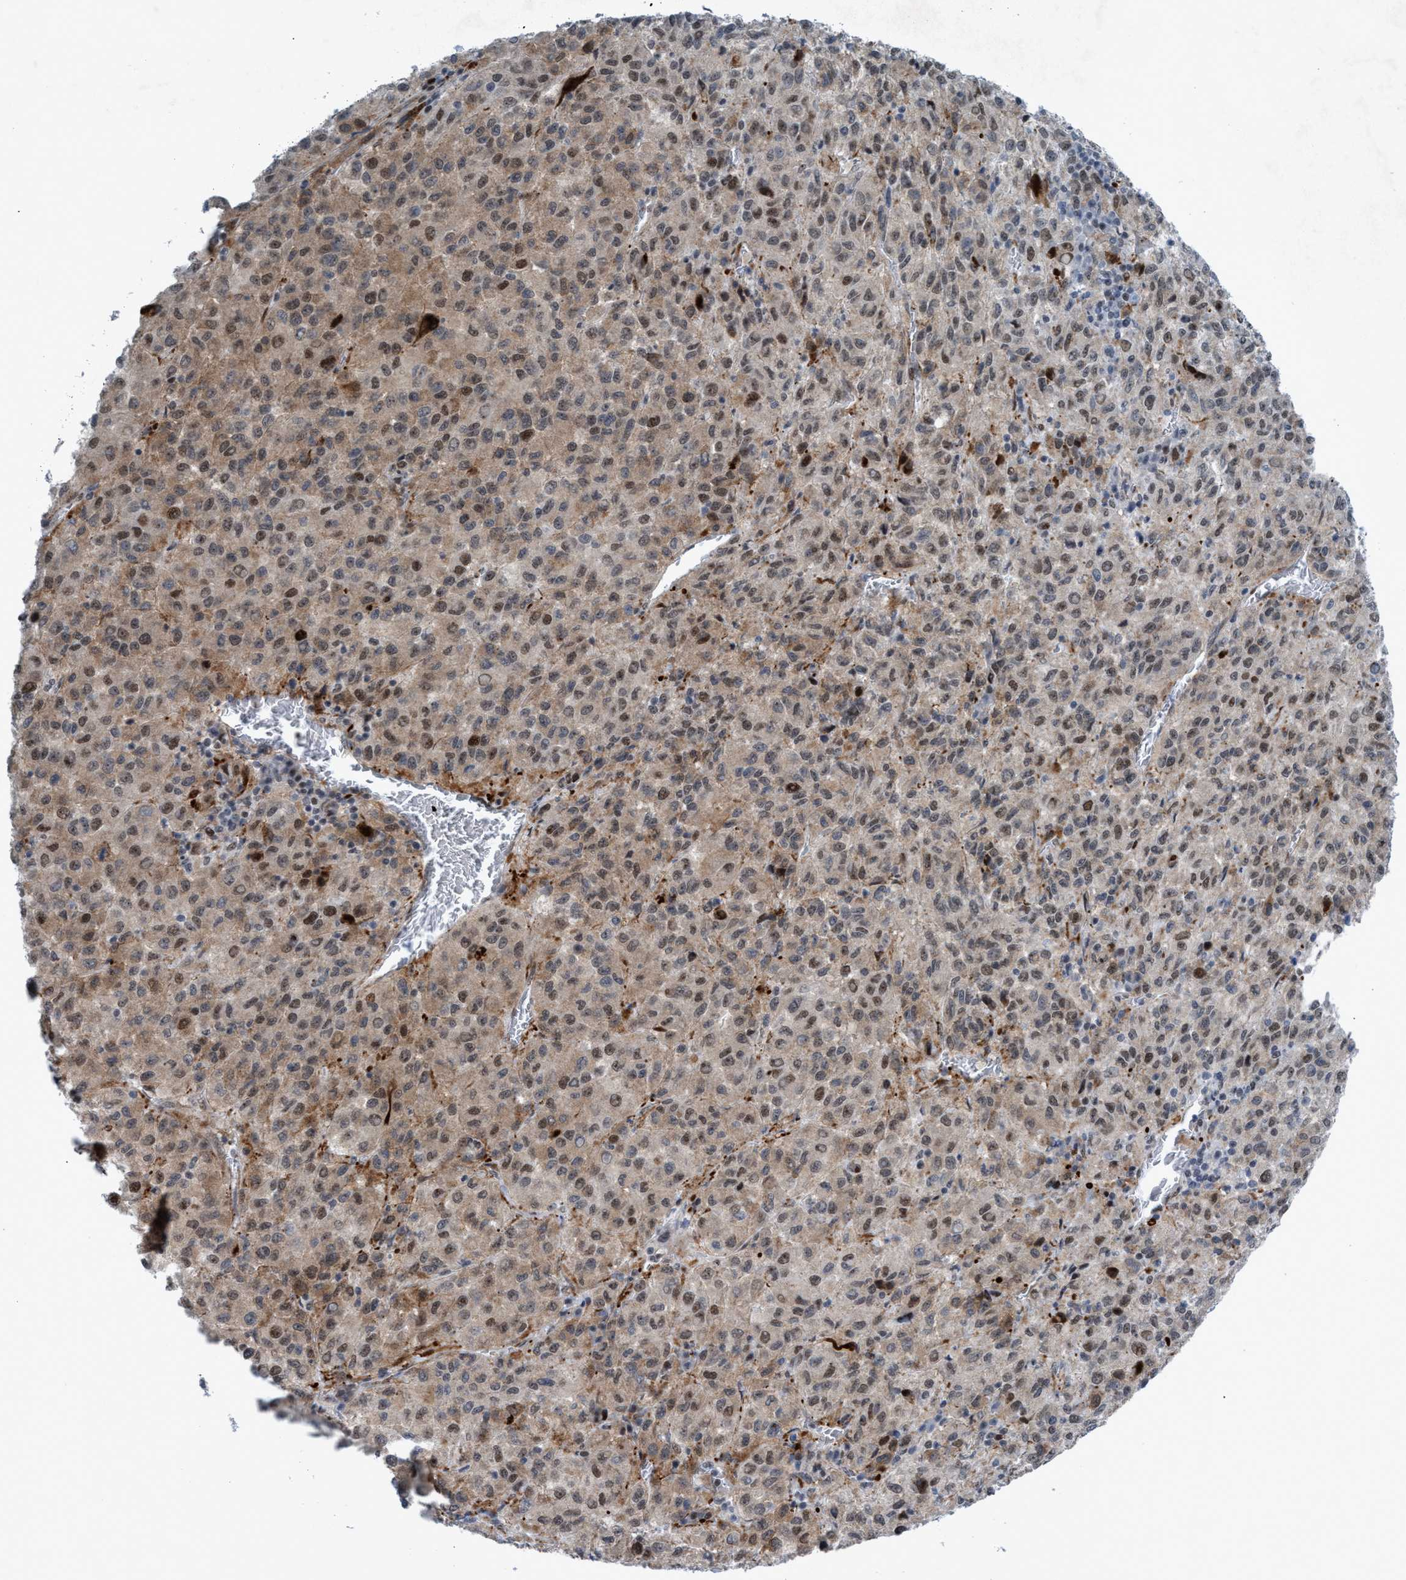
{"staining": {"intensity": "weak", "quantity": ">75%", "location": "nuclear"}, "tissue": "skin cancer", "cell_type": "Tumor cells", "image_type": "cancer", "snomed": [{"axis": "morphology", "description": "Squamous cell carcinoma, NOS"}, {"axis": "topography", "description": "Skin"}], "caption": "Skin cancer stained for a protein displays weak nuclear positivity in tumor cells. The staining was performed using DAB to visualize the protein expression in brown, while the nuclei were stained in blue with hematoxylin (Magnification: 20x).", "gene": "CWC27", "patient": {"sex": "female", "age": 73}}